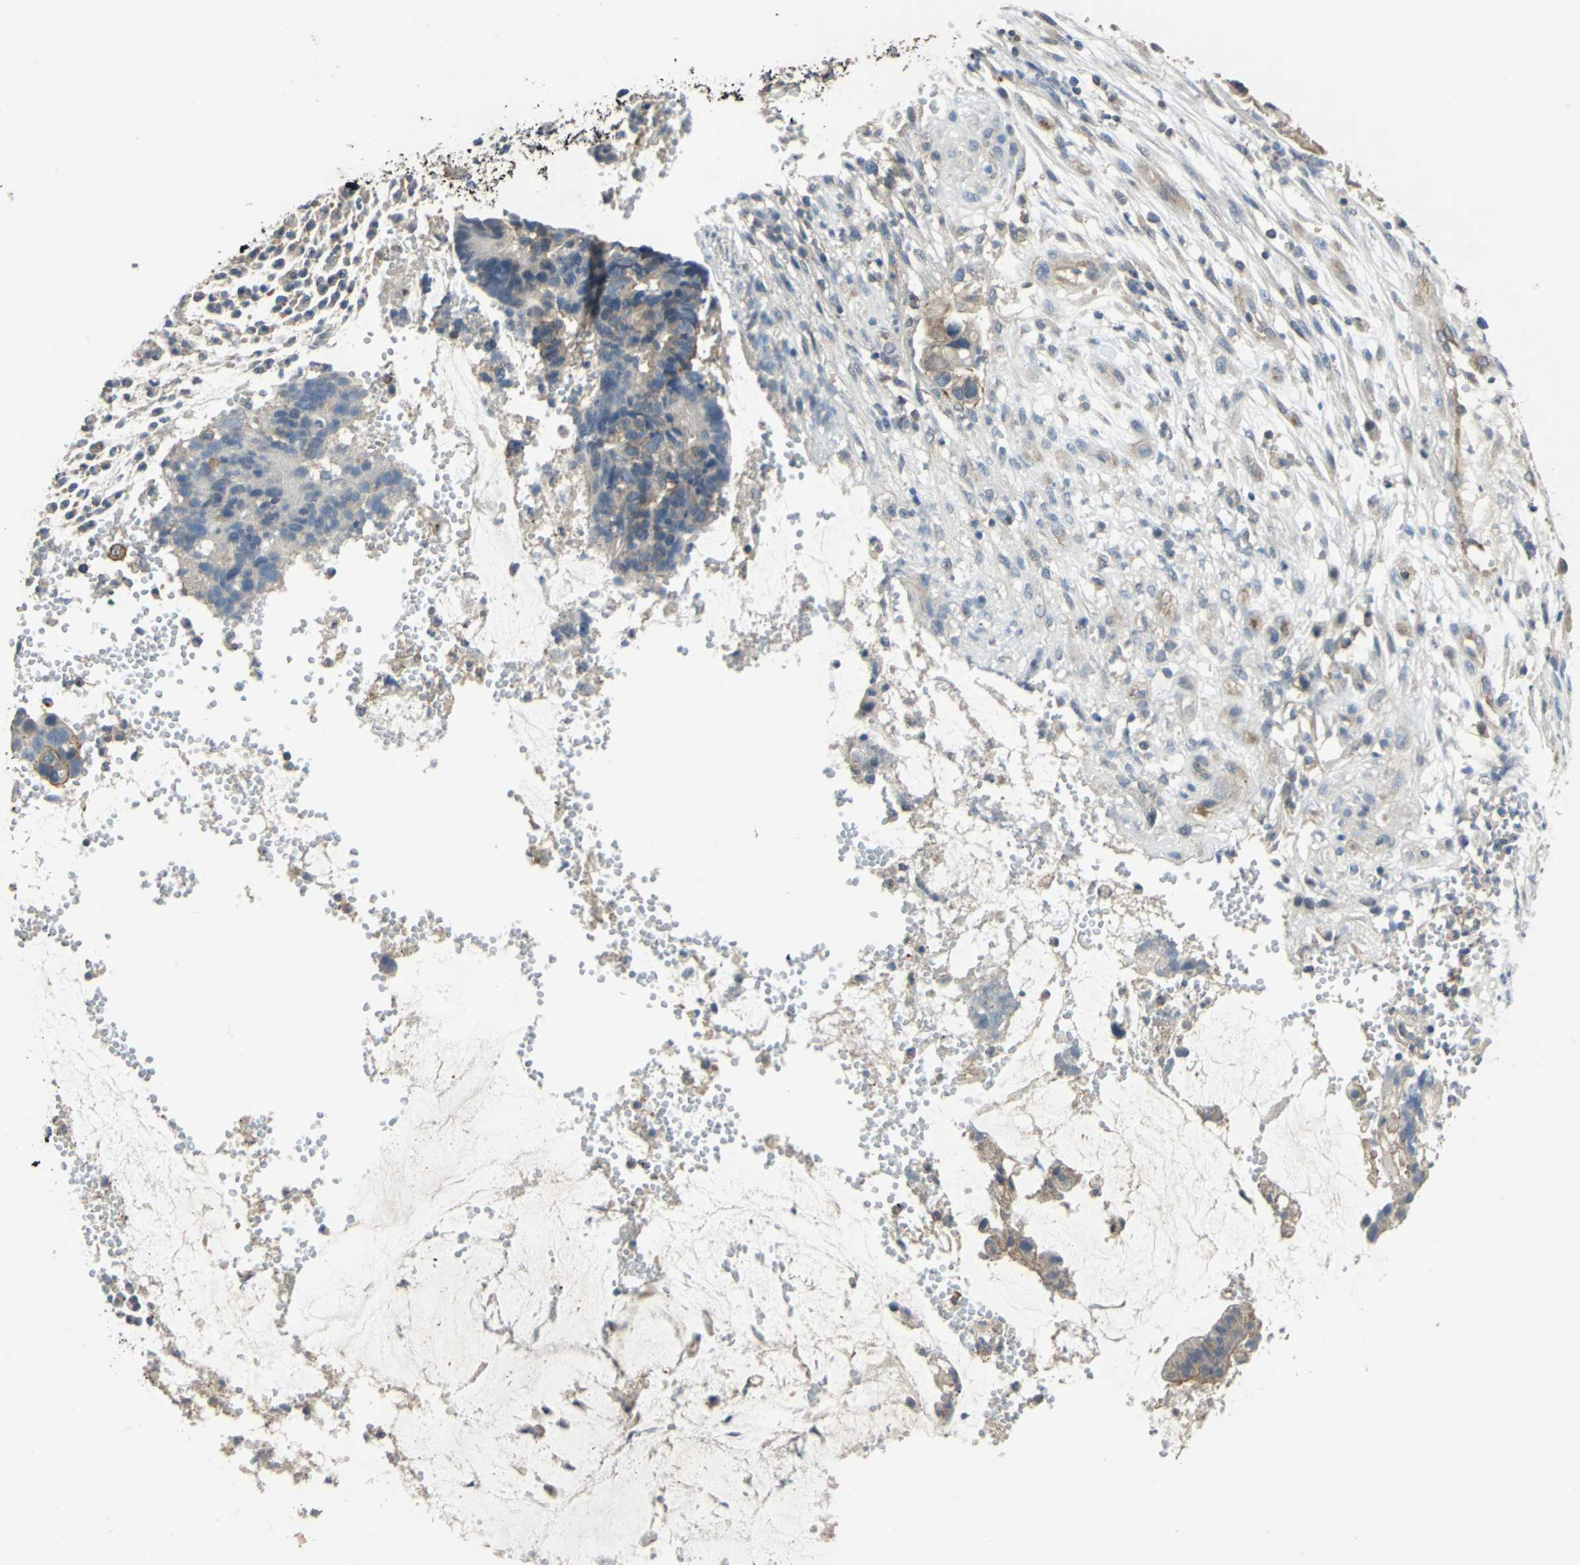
{"staining": {"intensity": "weak", "quantity": "25%-75%", "location": "cytoplasmic/membranous"}, "tissue": "colorectal cancer", "cell_type": "Tumor cells", "image_type": "cancer", "snomed": [{"axis": "morphology", "description": "Adenocarcinoma, NOS"}, {"axis": "topography", "description": "Colon"}], "caption": "Human adenocarcinoma (colorectal) stained with a brown dye shows weak cytoplasmic/membranous positive expression in about 25%-75% of tumor cells.", "gene": "RAPGEF1", "patient": {"sex": "female", "age": 57}}